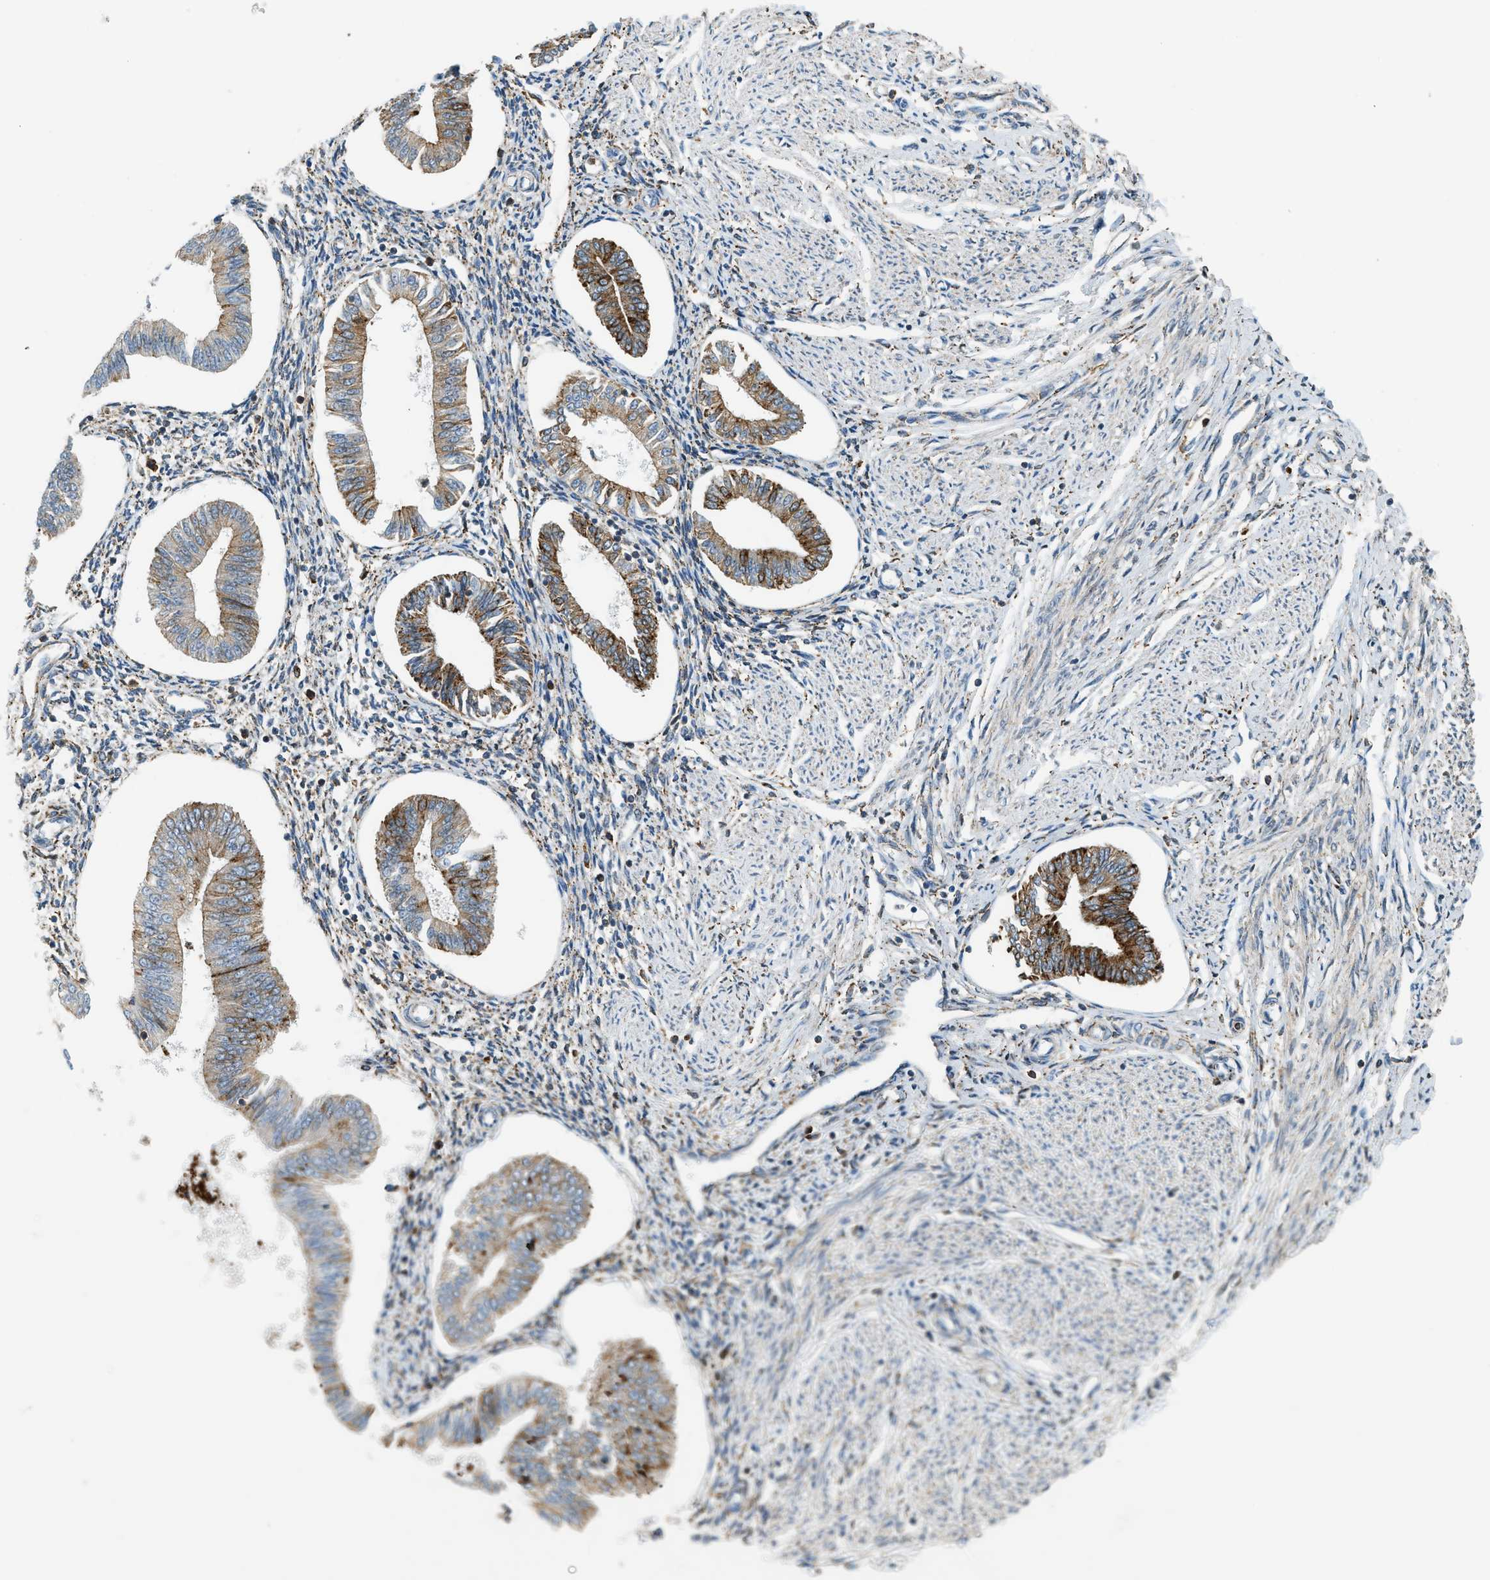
{"staining": {"intensity": "negative", "quantity": "none", "location": "none"}, "tissue": "endometrium", "cell_type": "Cells in endometrial stroma", "image_type": "normal", "snomed": [{"axis": "morphology", "description": "Normal tissue, NOS"}, {"axis": "topography", "description": "Endometrium"}], "caption": "Photomicrograph shows no significant protein expression in cells in endometrial stroma of benign endometrium. (Immunohistochemistry (ihc), brightfield microscopy, high magnification).", "gene": "SEMA4D", "patient": {"sex": "female", "age": 50}}